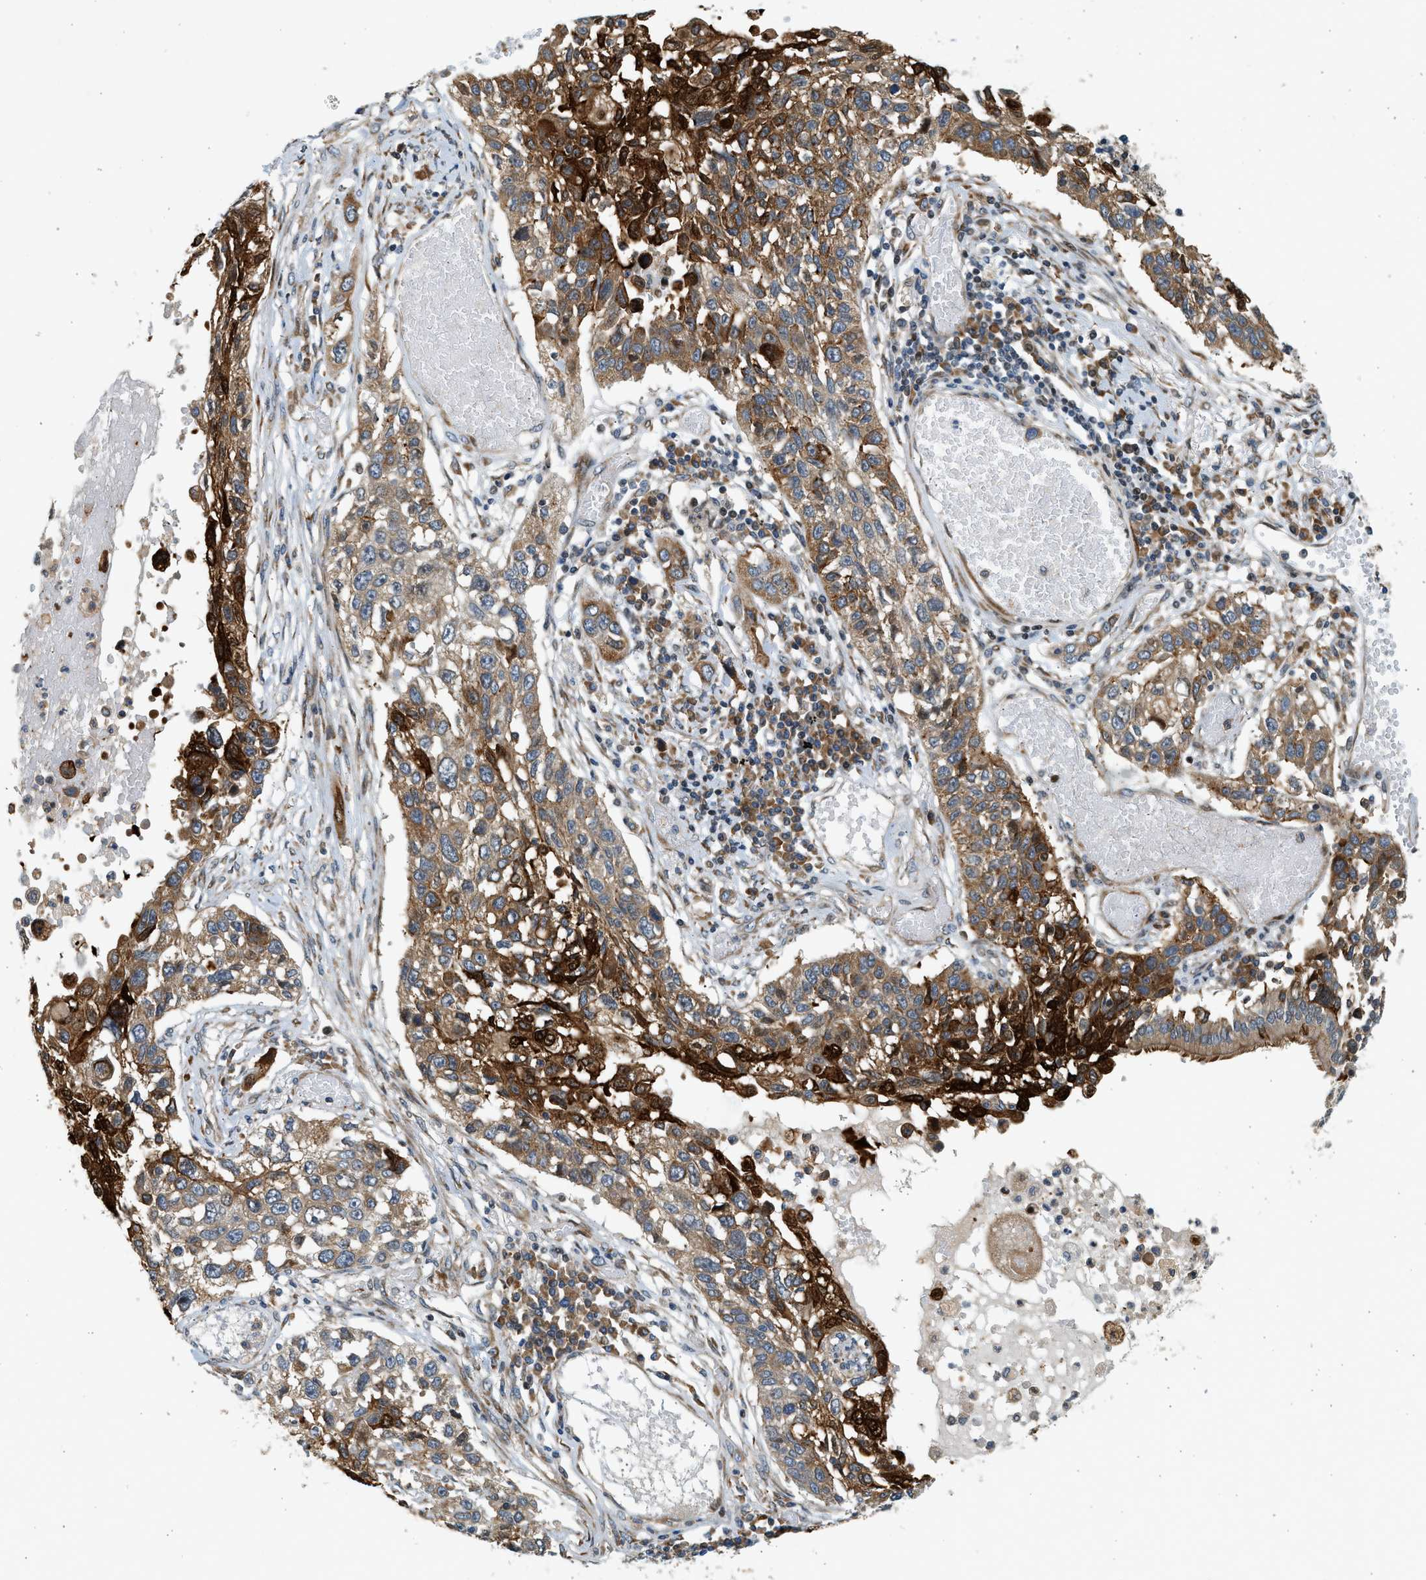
{"staining": {"intensity": "strong", "quantity": ">75%", "location": "cytoplasmic/membranous"}, "tissue": "lung cancer", "cell_type": "Tumor cells", "image_type": "cancer", "snomed": [{"axis": "morphology", "description": "Squamous cell carcinoma, NOS"}, {"axis": "topography", "description": "Lung"}], "caption": "Protein staining of lung squamous cell carcinoma tissue displays strong cytoplasmic/membranous expression in about >75% of tumor cells.", "gene": "NRSN2", "patient": {"sex": "male", "age": 71}}